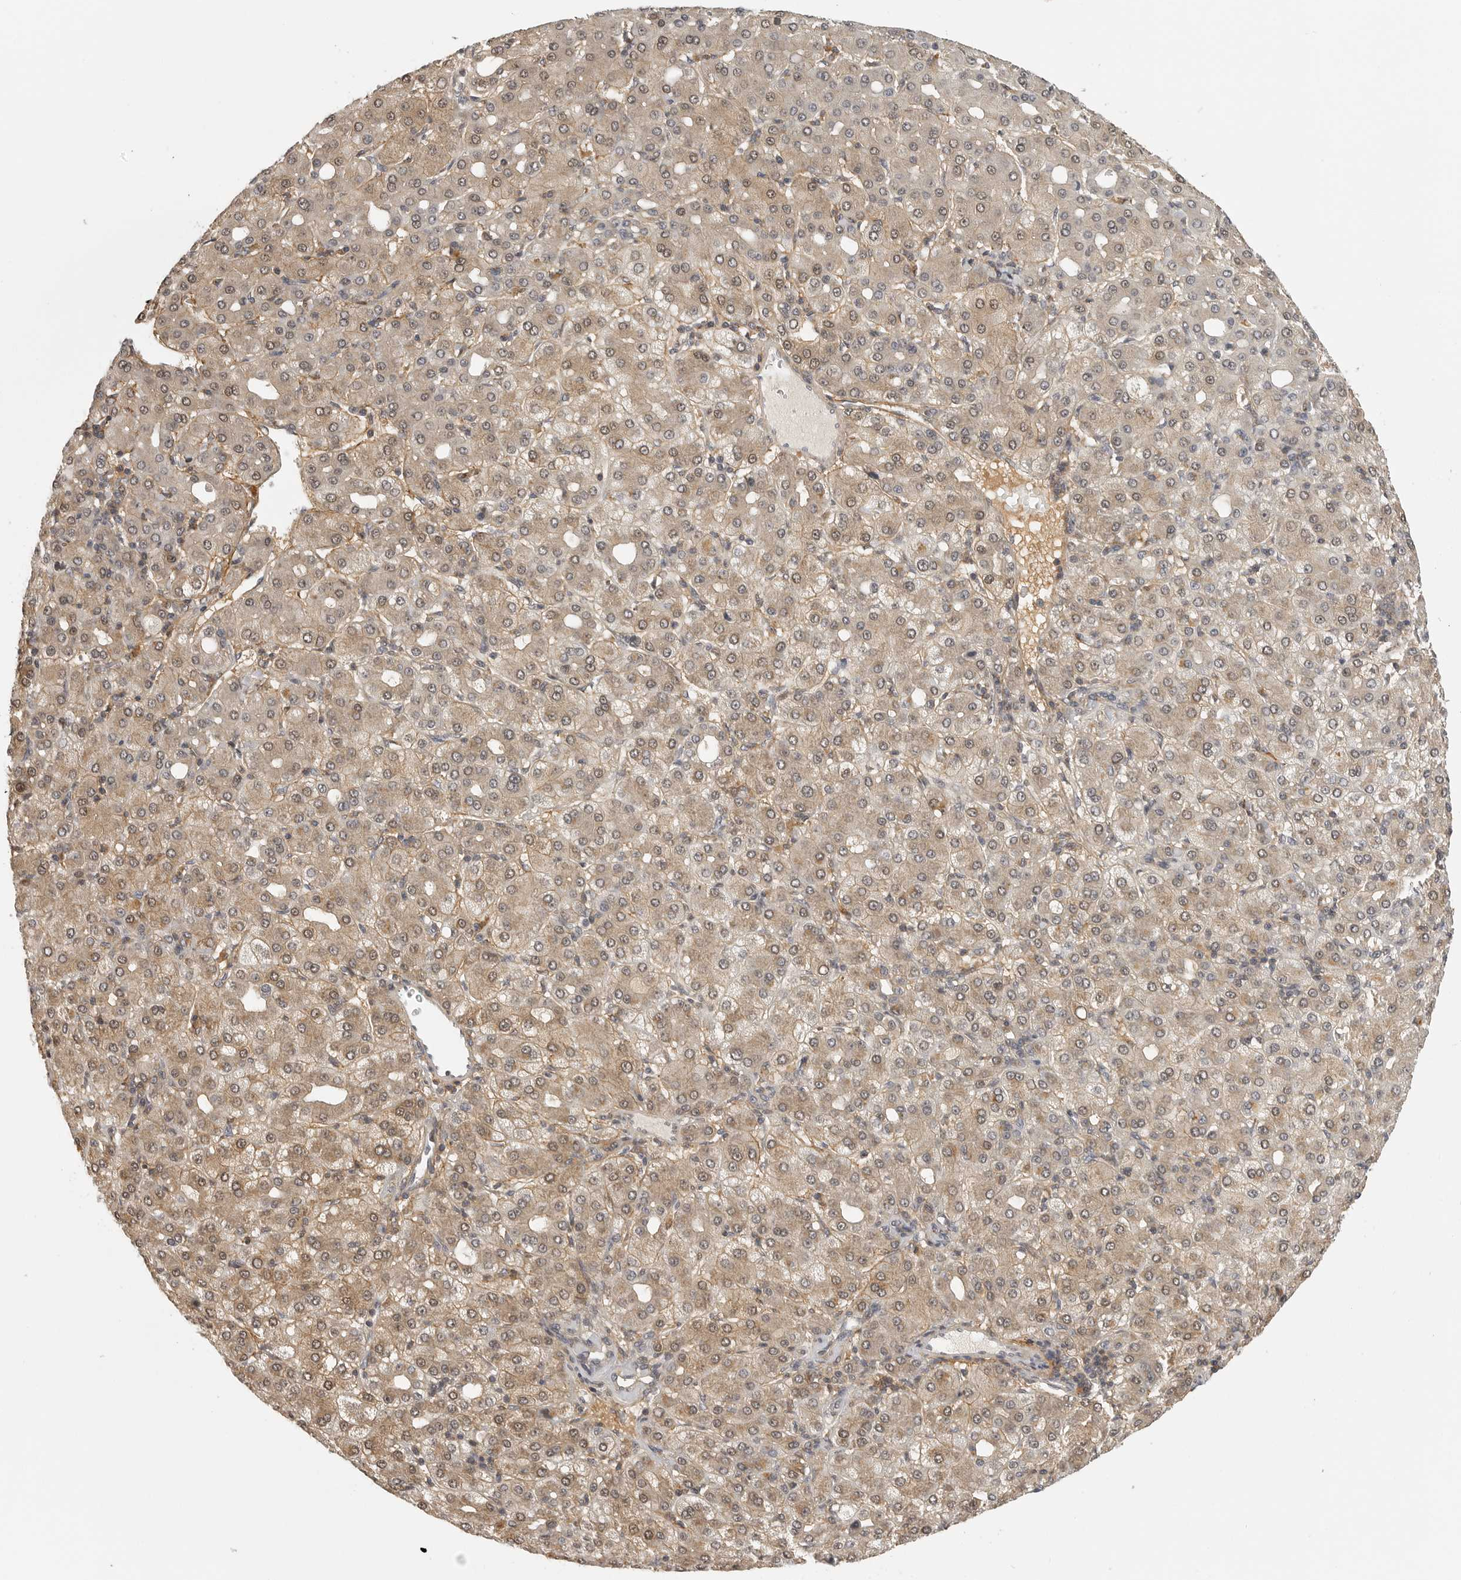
{"staining": {"intensity": "weak", "quantity": ">75%", "location": "cytoplasmic/membranous,nuclear"}, "tissue": "liver cancer", "cell_type": "Tumor cells", "image_type": "cancer", "snomed": [{"axis": "morphology", "description": "Carcinoma, Hepatocellular, NOS"}, {"axis": "topography", "description": "Liver"}], "caption": "Immunohistochemistry (DAB) staining of liver hepatocellular carcinoma reveals weak cytoplasmic/membranous and nuclear protein staining in about >75% of tumor cells.", "gene": "UROD", "patient": {"sex": "male", "age": 65}}